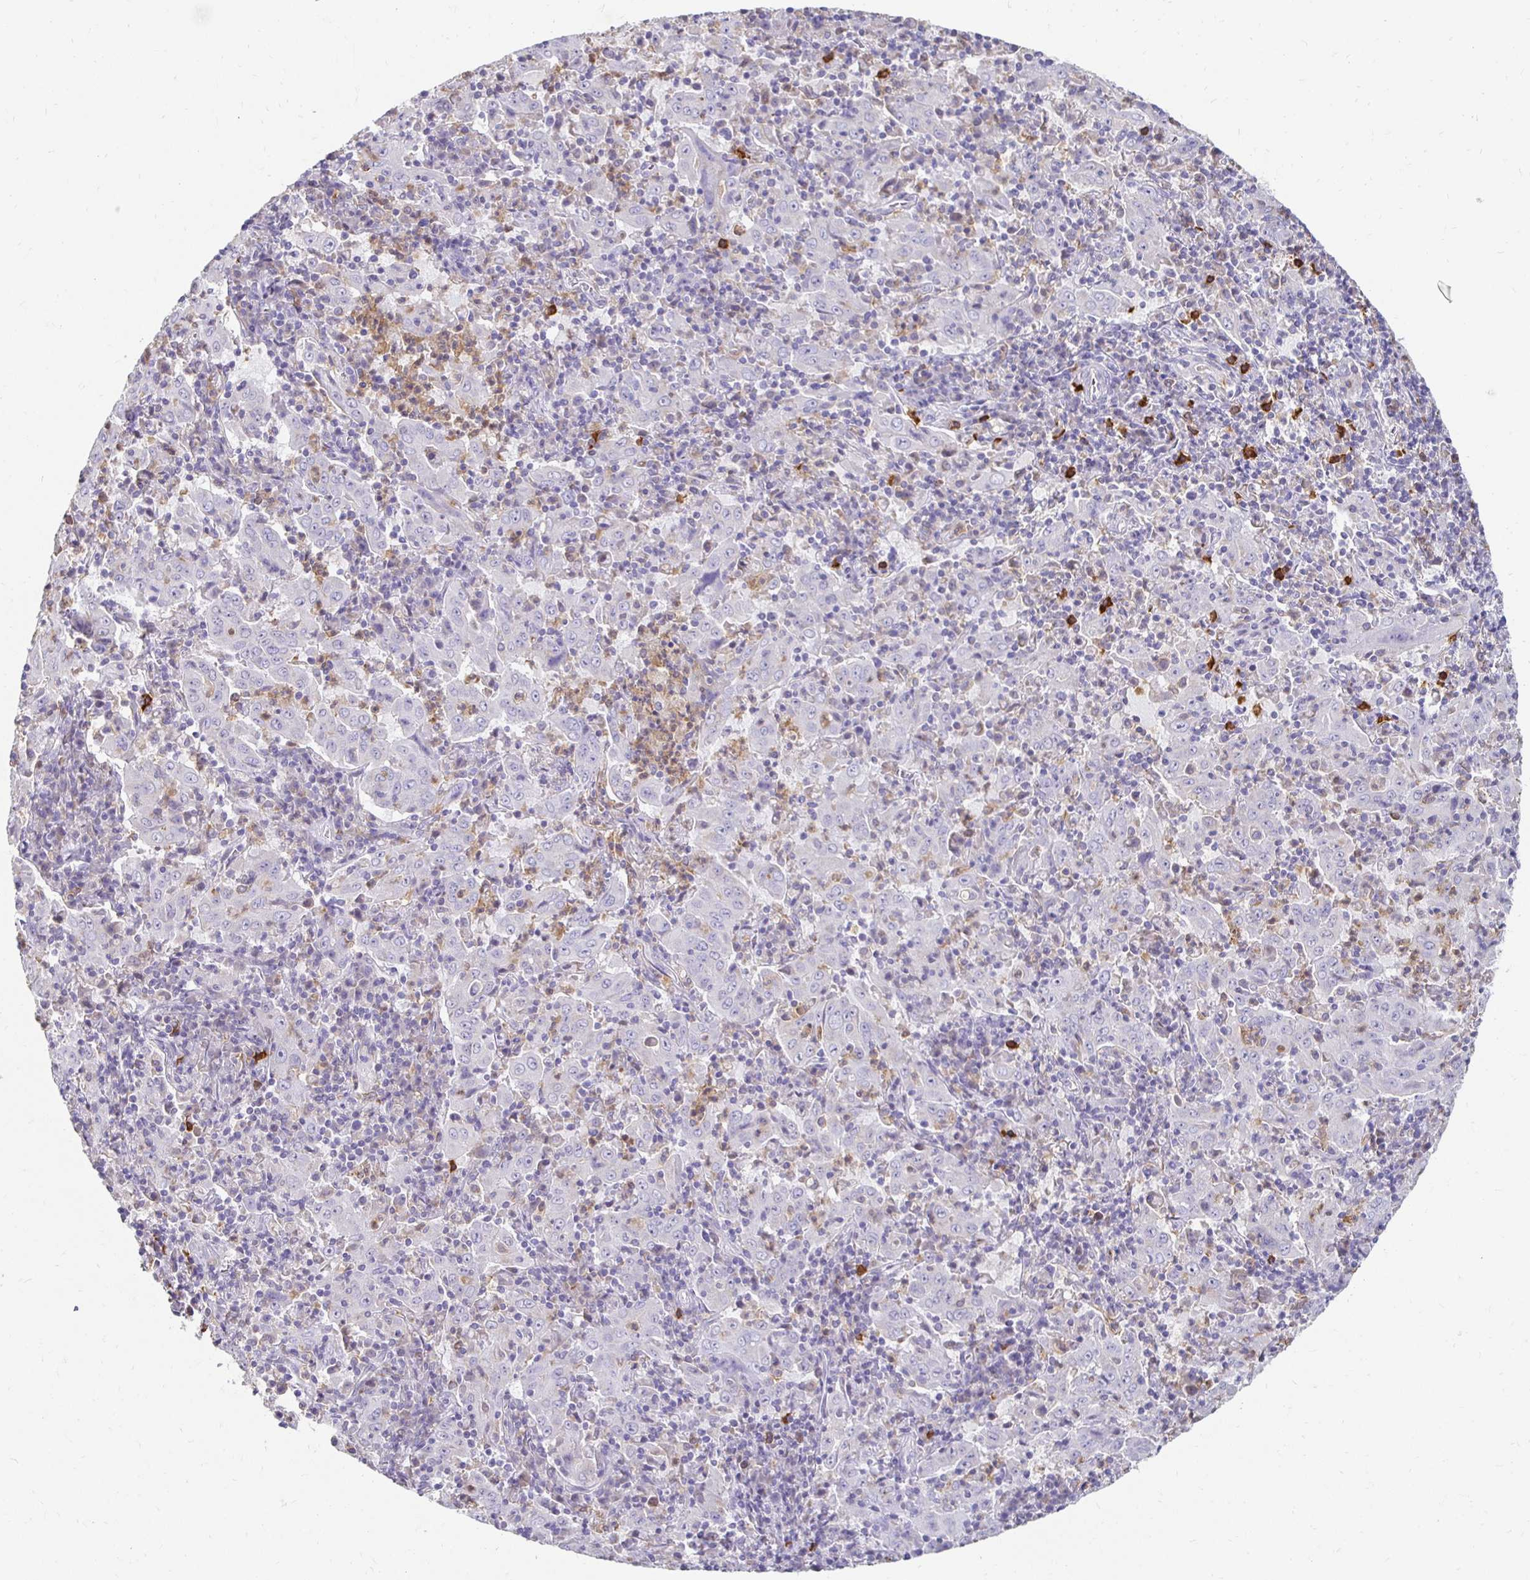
{"staining": {"intensity": "negative", "quantity": "none", "location": "none"}, "tissue": "pancreatic cancer", "cell_type": "Tumor cells", "image_type": "cancer", "snomed": [{"axis": "morphology", "description": "Adenocarcinoma, NOS"}, {"axis": "topography", "description": "Pancreas"}], "caption": "This is an IHC micrograph of human pancreatic cancer (adenocarcinoma). There is no positivity in tumor cells.", "gene": "GK2", "patient": {"sex": "male", "age": 63}}